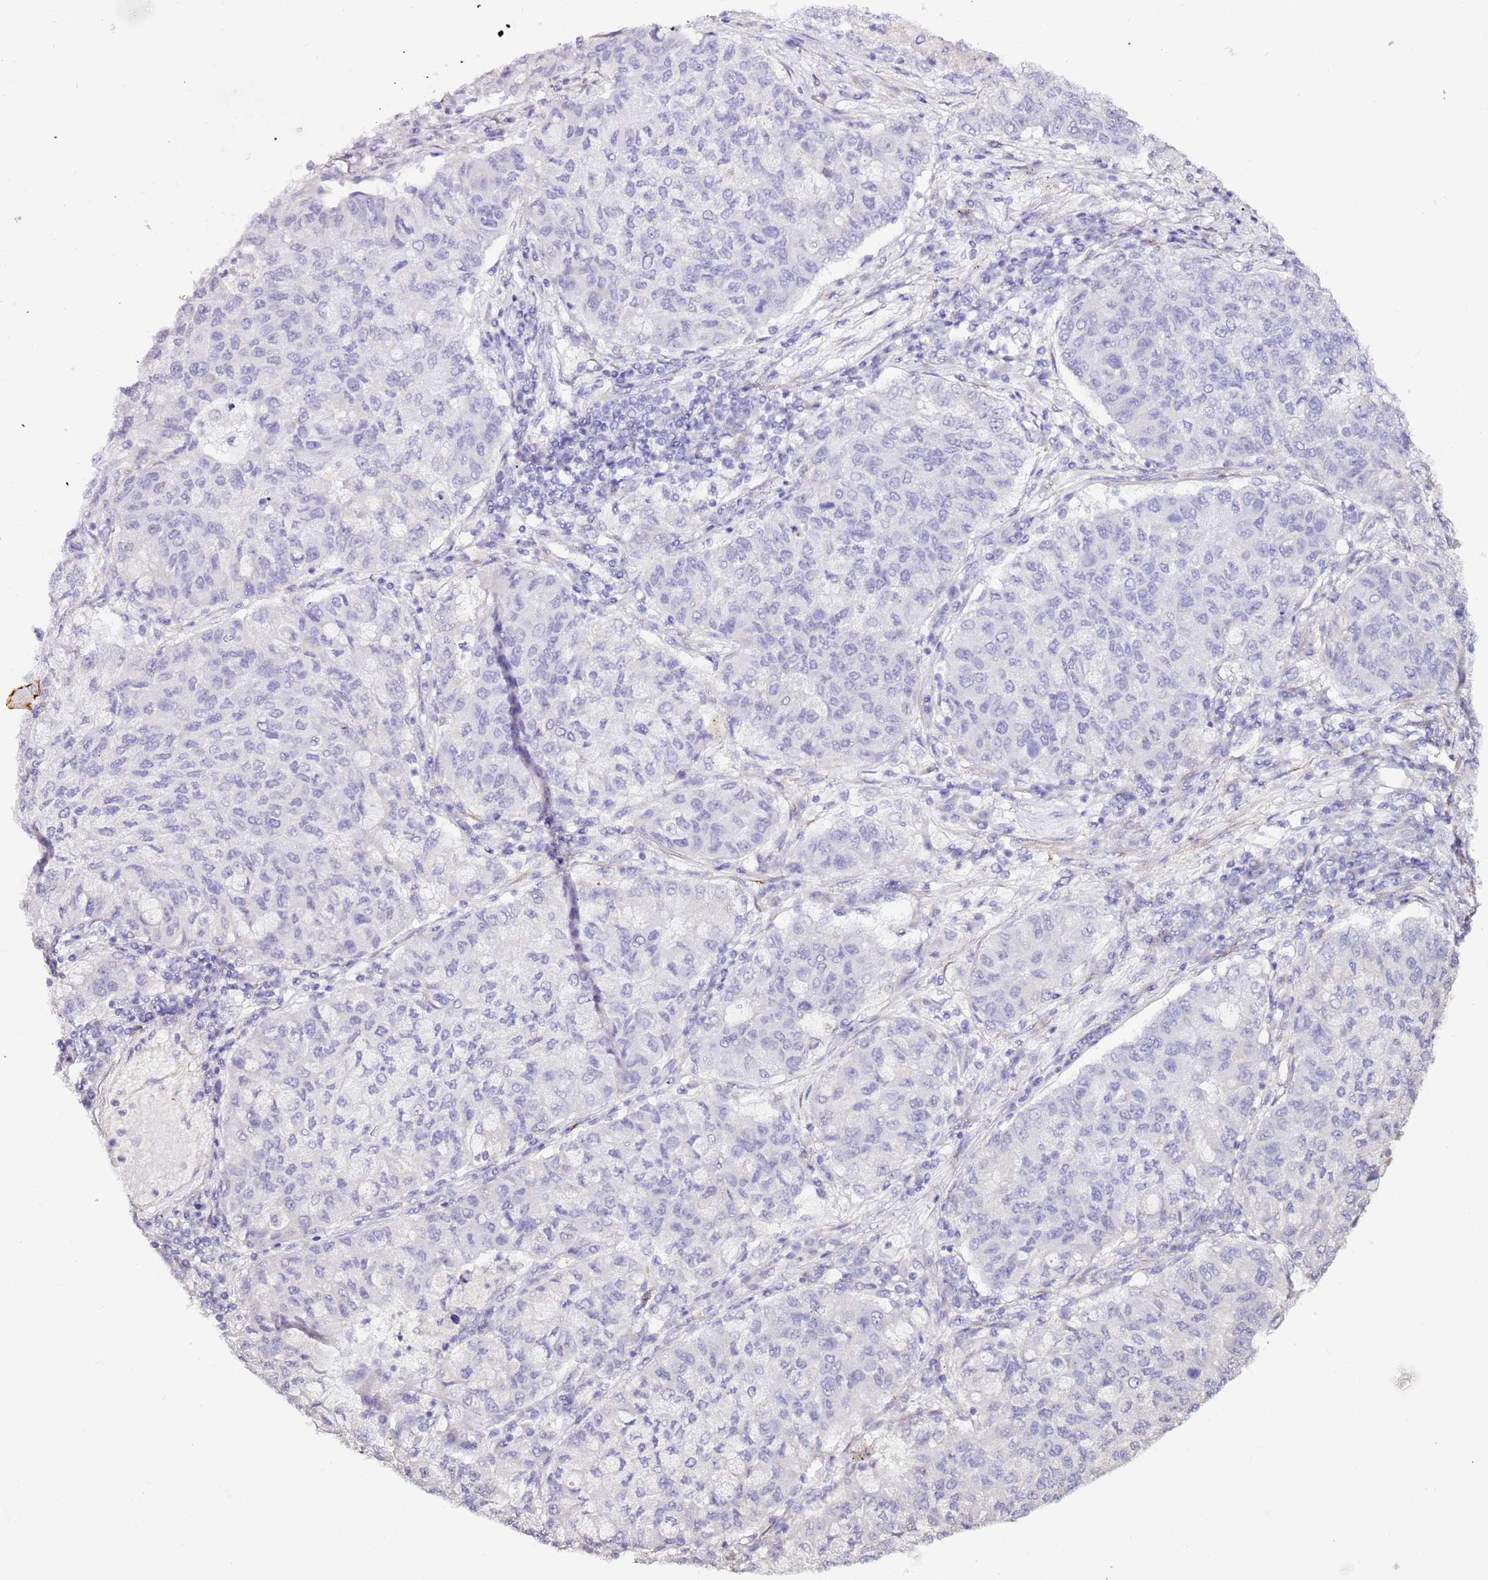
{"staining": {"intensity": "negative", "quantity": "none", "location": "none"}, "tissue": "lung cancer", "cell_type": "Tumor cells", "image_type": "cancer", "snomed": [{"axis": "morphology", "description": "Squamous cell carcinoma, NOS"}, {"axis": "topography", "description": "Lung"}], "caption": "There is no significant staining in tumor cells of squamous cell carcinoma (lung).", "gene": "ART5", "patient": {"sex": "male", "age": 74}}